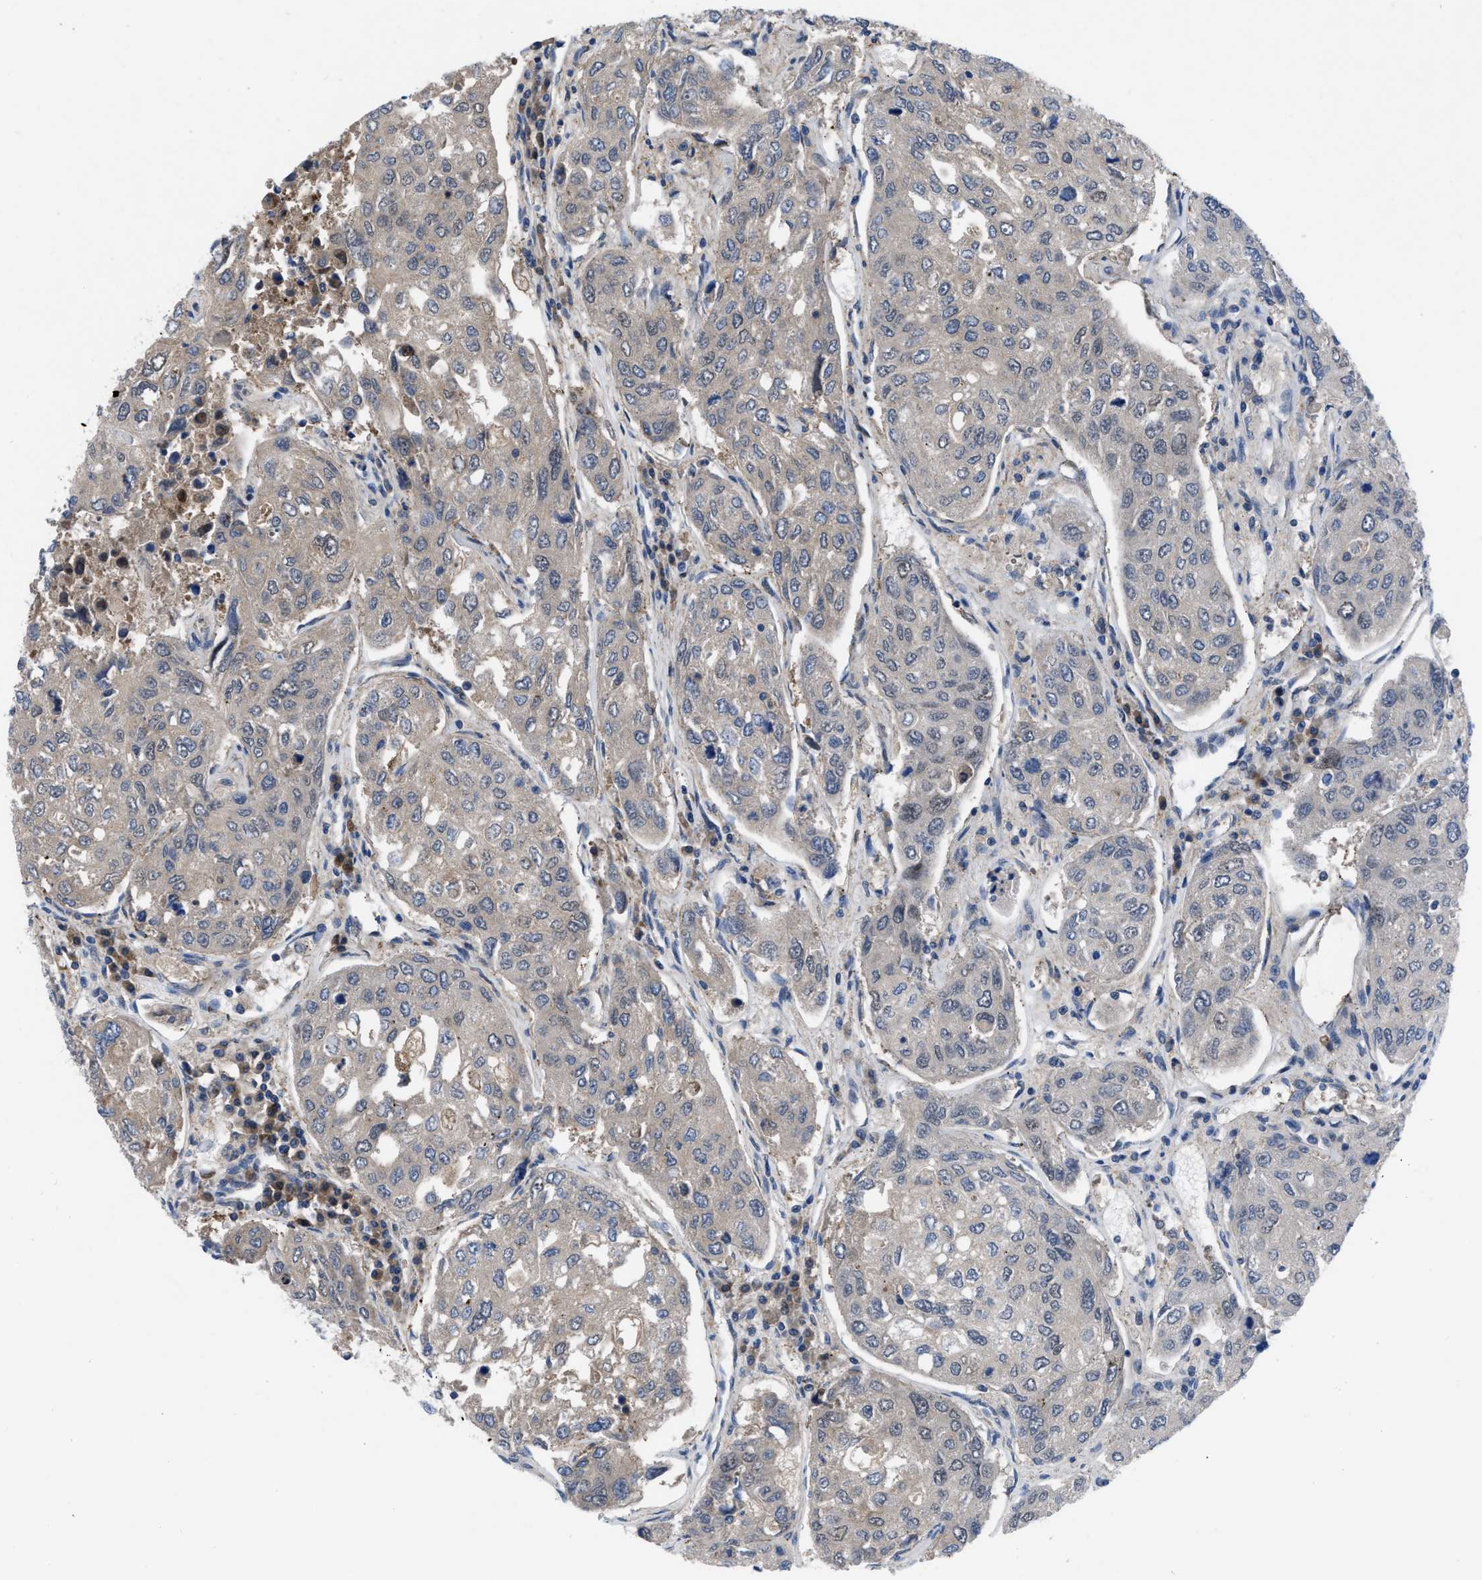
{"staining": {"intensity": "moderate", "quantity": "<25%", "location": "cytoplasmic/membranous"}, "tissue": "urothelial cancer", "cell_type": "Tumor cells", "image_type": "cancer", "snomed": [{"axis": "morphology", "description": "Urothelial carcinoma, High grade"}, {"axis": "topography", "description": "Lymph node"}, {"axis": "topography", "description": "Urinary bladder"}], "caption": "Protein expression by immunohistochemistry shows moderate cytoplasmic/membranous staining in approximately <25% of tumor cells in urothelial cancer.", "gene": "IL17RE", "patient": {"sex": "male", "age": 51}}